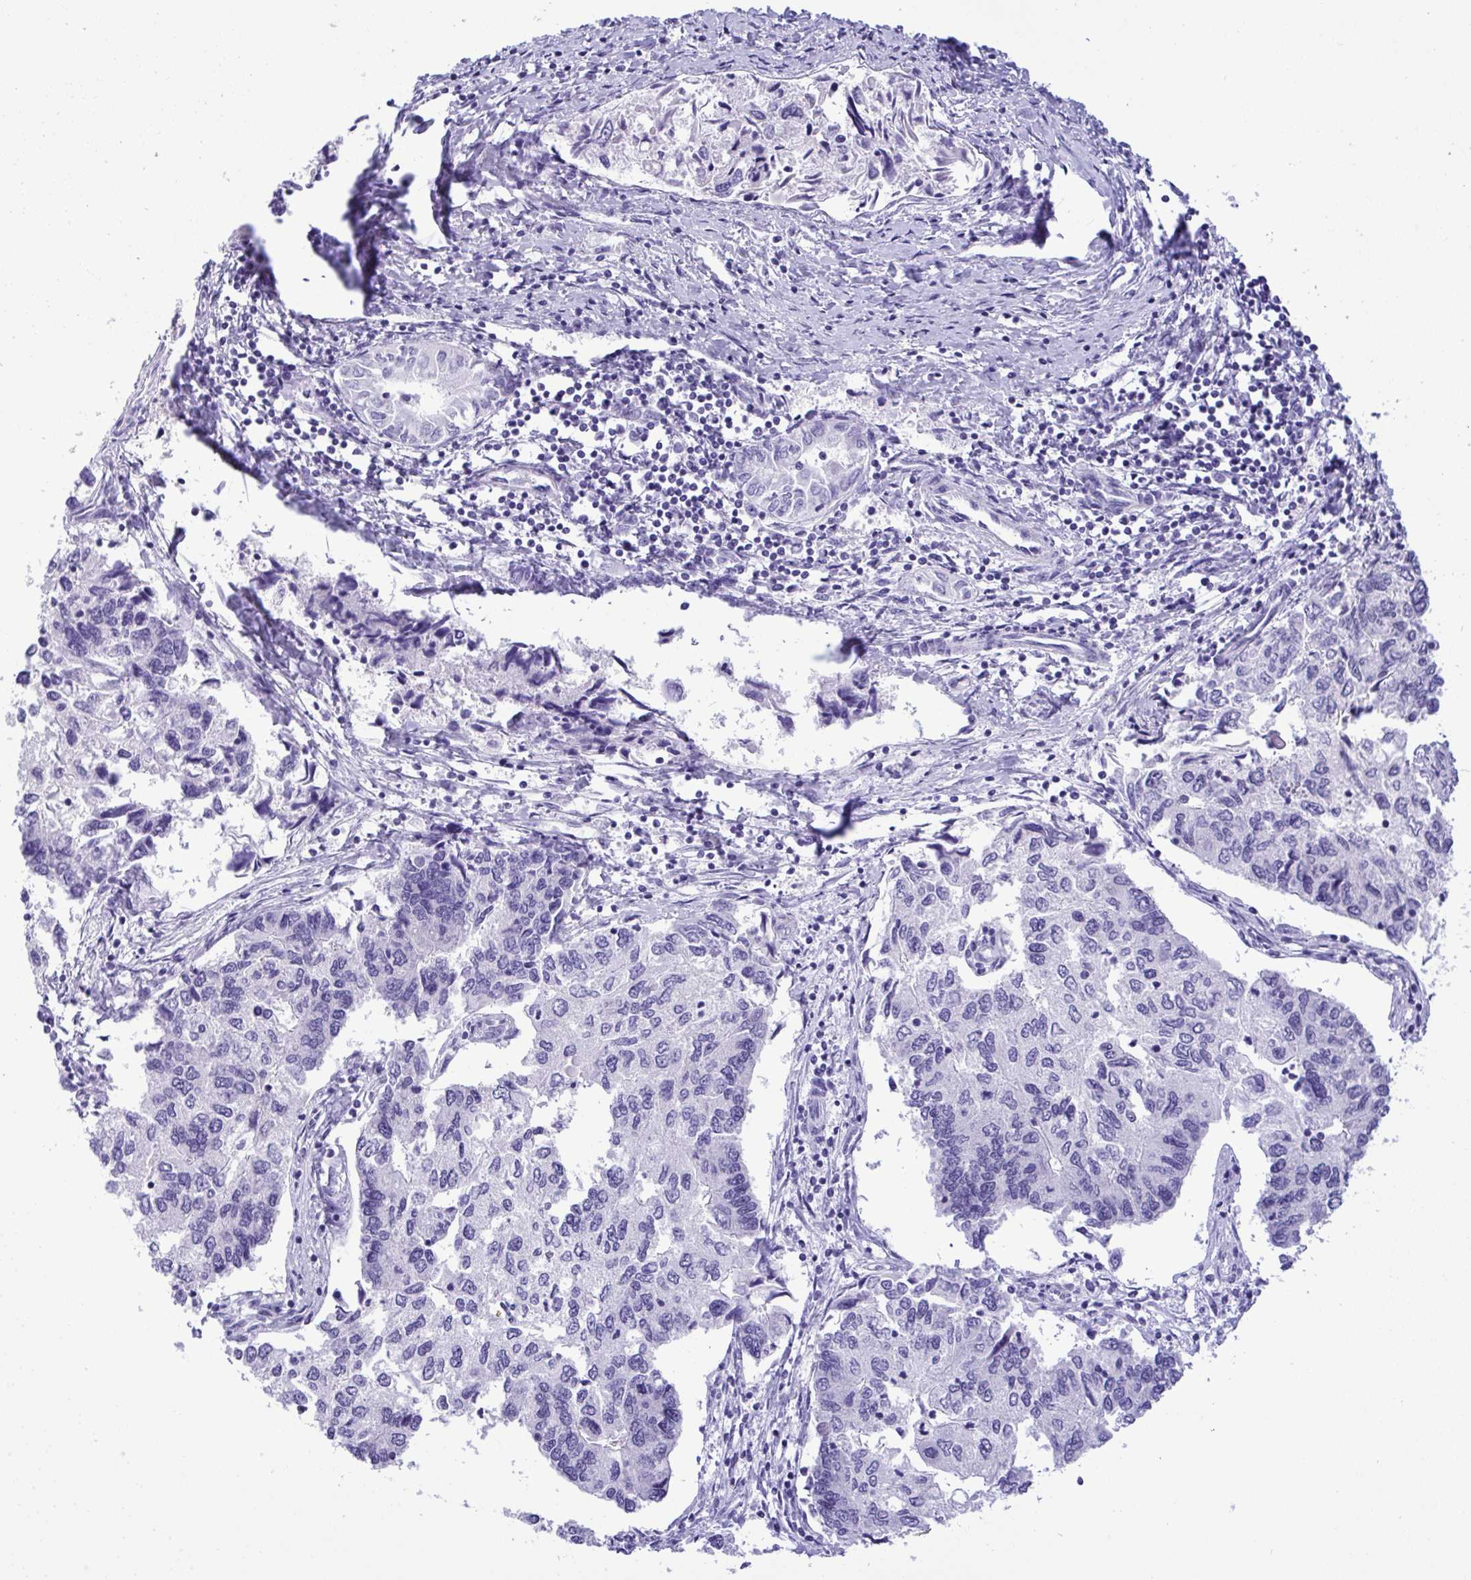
{"staining": {"intensity": "negative", "quantity": "none", "location": "none"}, "tissue": "endometrial cancer", "cell_type": "Tumor cells", "image_type": "cancer", "snomed": [{"axis": "morphology", "description": "Carcinoma, NOS"}, {"axis": "topography", "description": "Uterus"}], "caption": "An immunohistochemistry histopathology image of endometrial cancer is shown. There is no staining in tumor cells of endometrial cancer. (DAB IHC with hematoxylin counter stain).", "gene": "YBX2", "patient": {"sex": "female", "age": 76}}